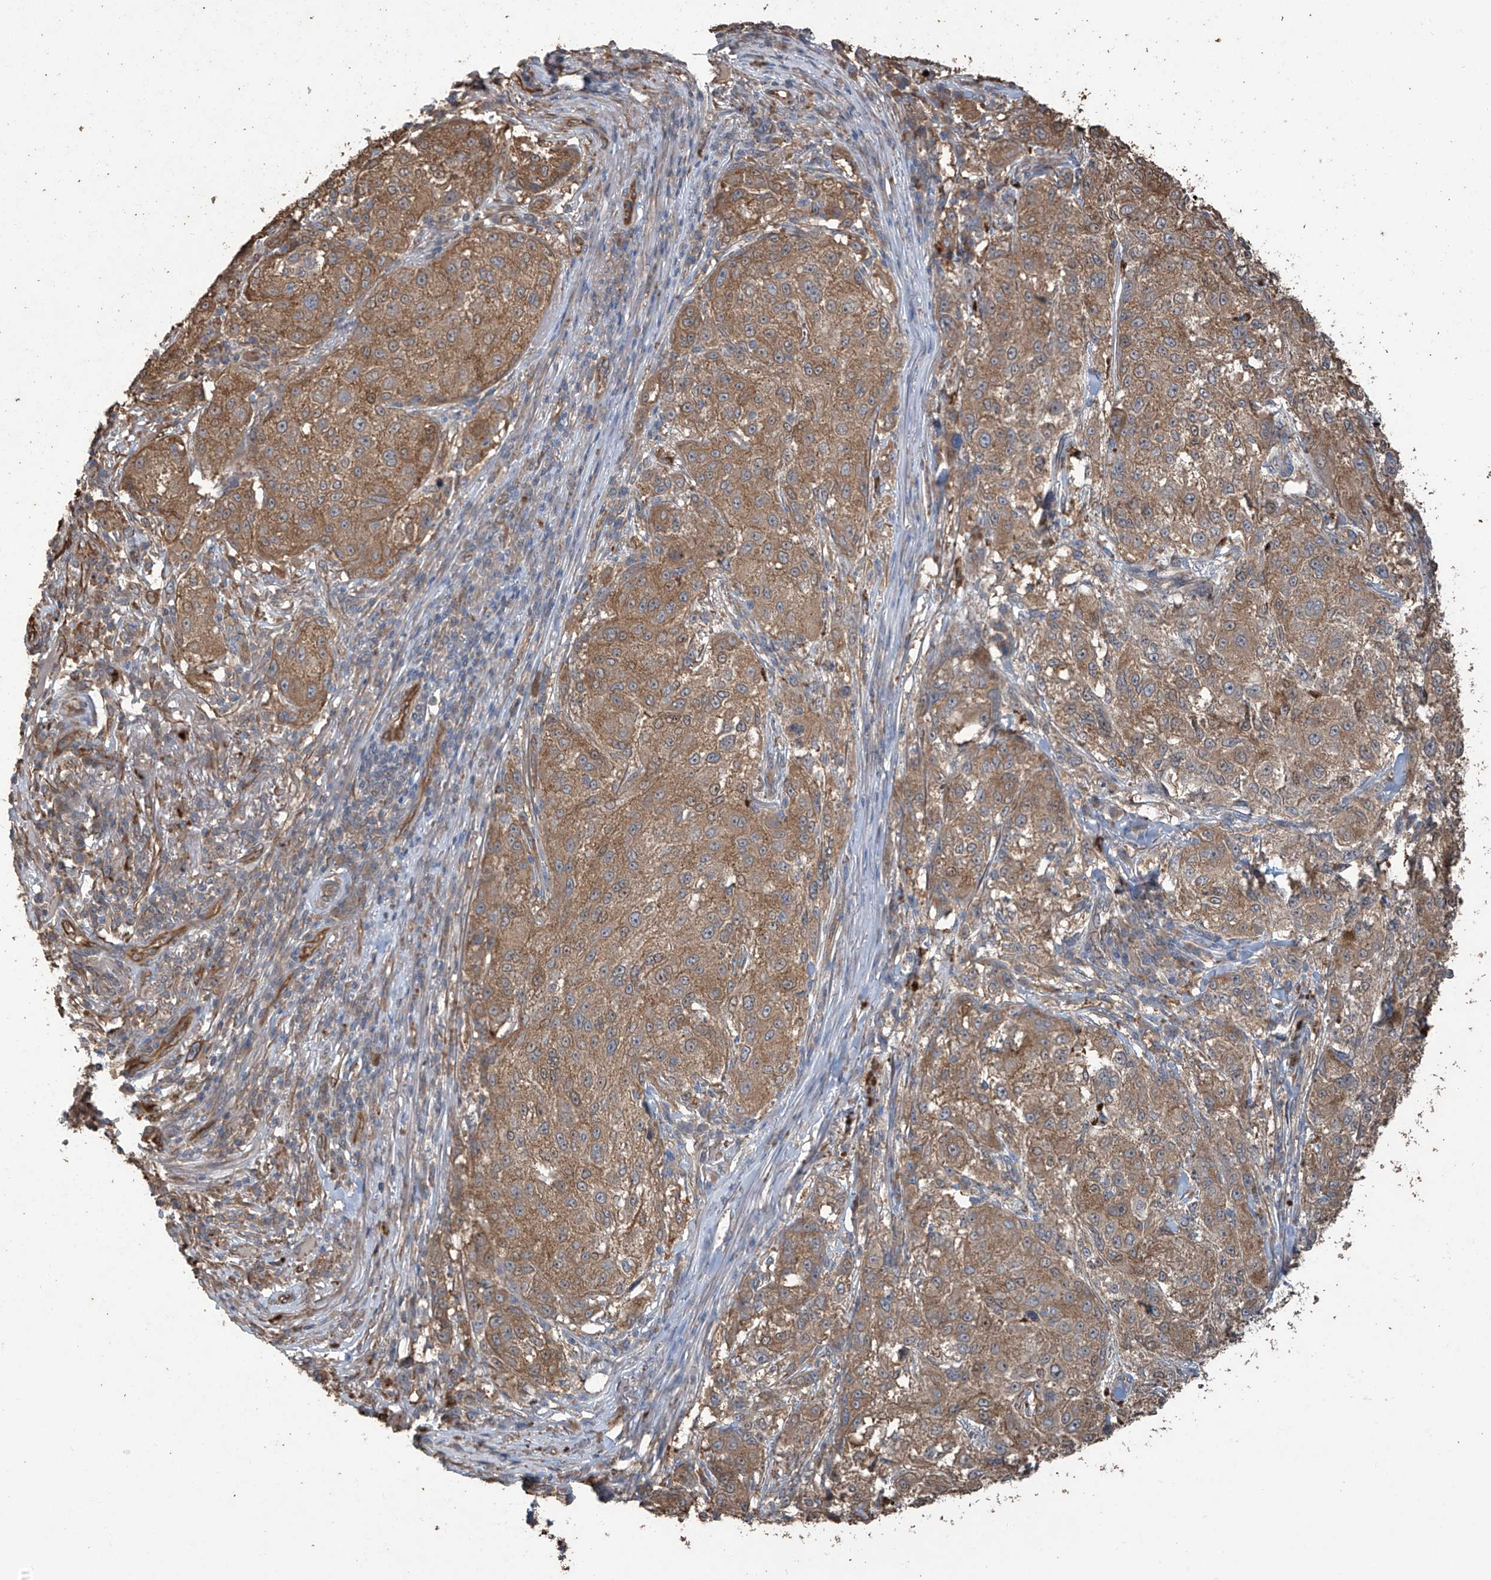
{"staining": {"intensity": "moderate", "quantity": ">75%", "location": "cytoplasmic/membranous"}, "tissue": "melanoma", "cell_type": "Tumor cells", "image_type": "cancer", "snomed": [{"axis": "morphology", "description": "Necrosis, NOS"}, {"axis": "morphology", "description": "Malignant melanoma, NOS"}, {"axis": "topography", "description": "Skin"}], "caption": "Moderate cytoplasmic/membranous protein expression is identified in approximately >75% of tumor cells in malignant melanoma.", "gene": "AGBL5", "patient": {"sex": "female", "age": 87}}